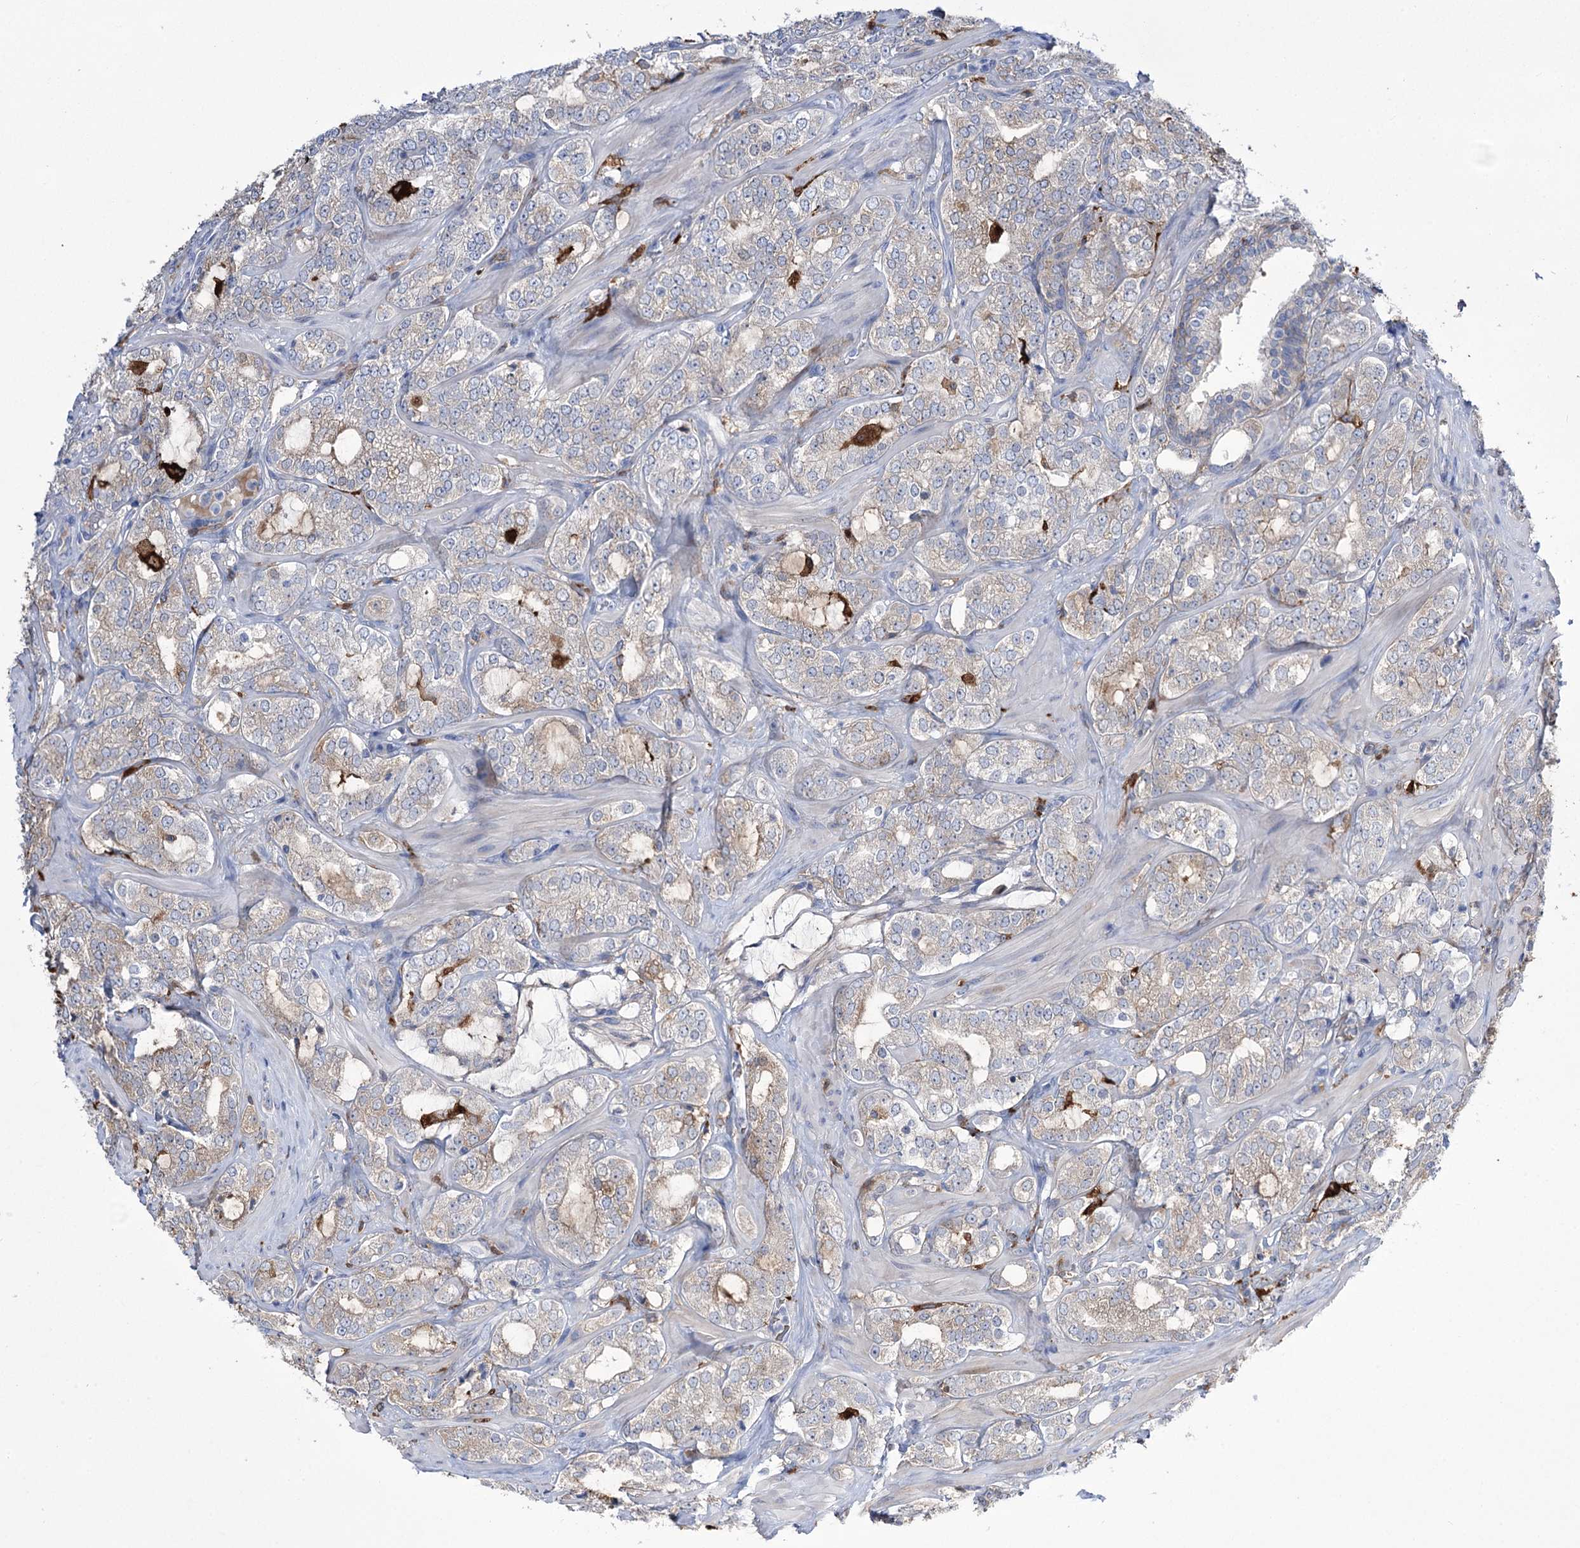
{"staining": {"intensity": "weak", "quantity": "25%-75%", "location": "cytoplasmic/membranous"}, "tissue": "prostate cancer", "cell_type": "Tumor cells", "image_type": "cancer", "snomed": [{"axis": "morphology", "description": "Adenocarcinoma, High grade"}, {"axis": "topography", "description": "Prostate"}], "caption": "DAB (3,3'-diaminobenzidine) immunohistochemical staining of prostate adenocarcinoma (high-grade) exhibits weak cytoplasmic/membranous protein expression in about 25%-75% of tumor cells. (DAB = brown stain, brightfield microscopy at high magnification).", "gene": "ZNF622", "patient": {"sex": "male", "age": 64}}